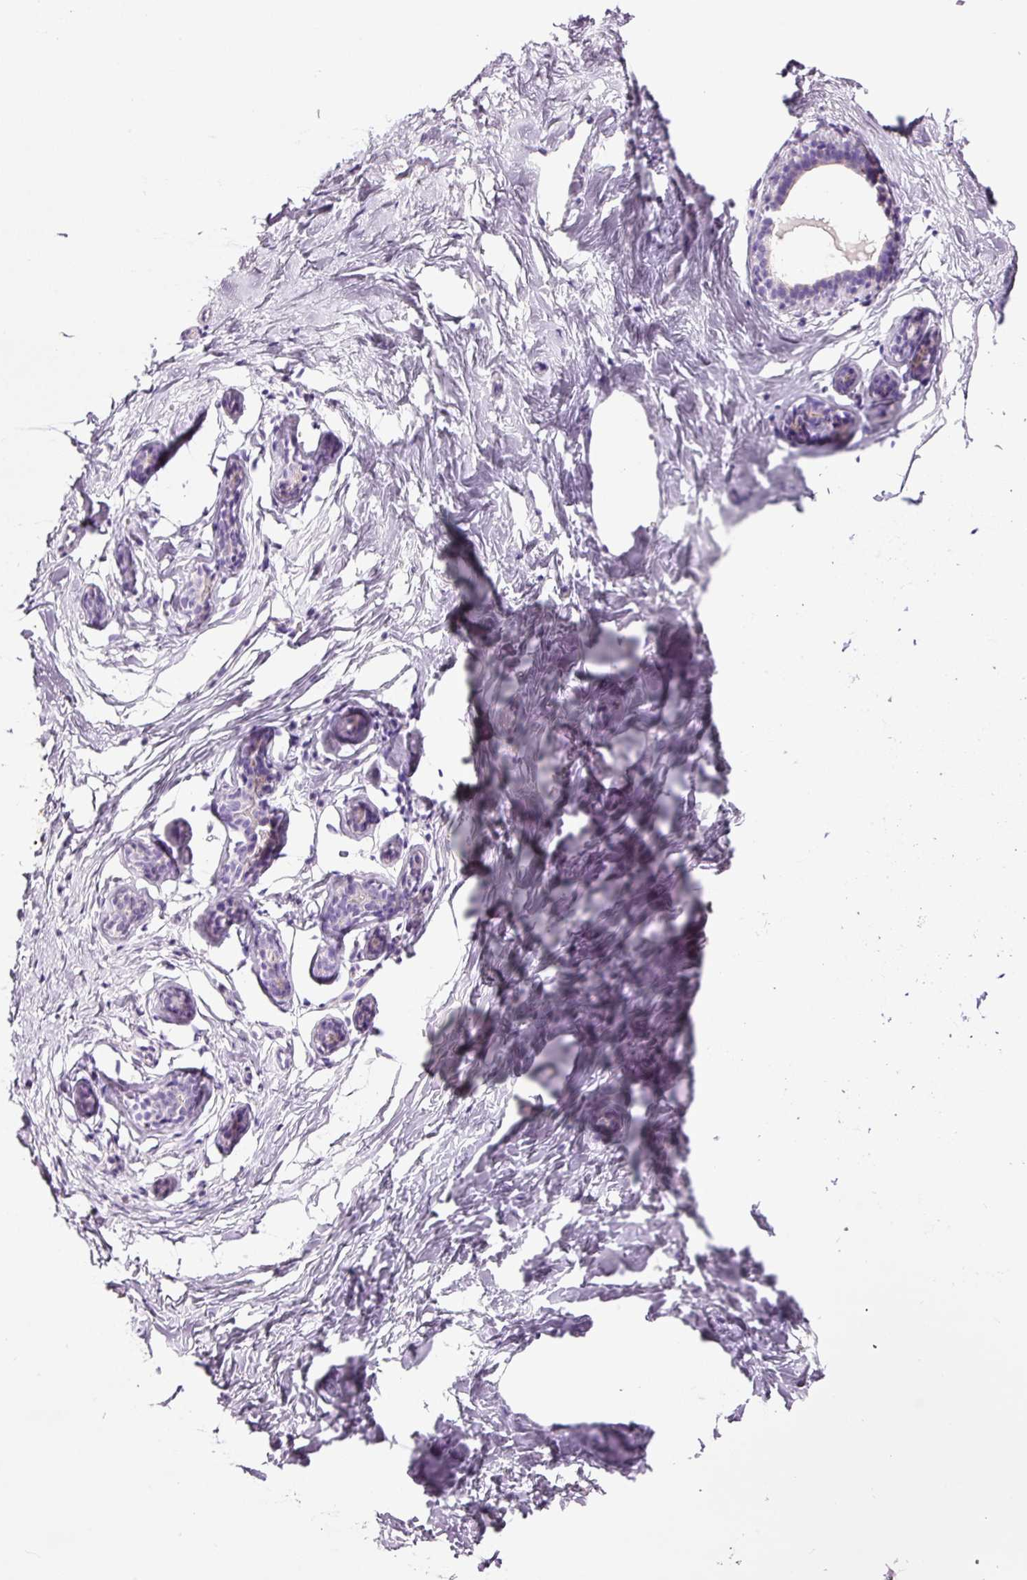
{"staining": {"intensity": "negative", "quantity": "none", "location": "none"}, "tissue": "breast", "cell_type": "Adipocytes", "image_type": "normal", "snomed": [{"axis": "morphology", "description": "Normal tissue, NOS"}, {"axis": "topography", "description": "Breast"}], "caption": "Human breast stained for a protein using immunohistochemistry shows no staining in adipocytes.", "gene": "PAM", "patient": {"sex": "female", "age": 23}}